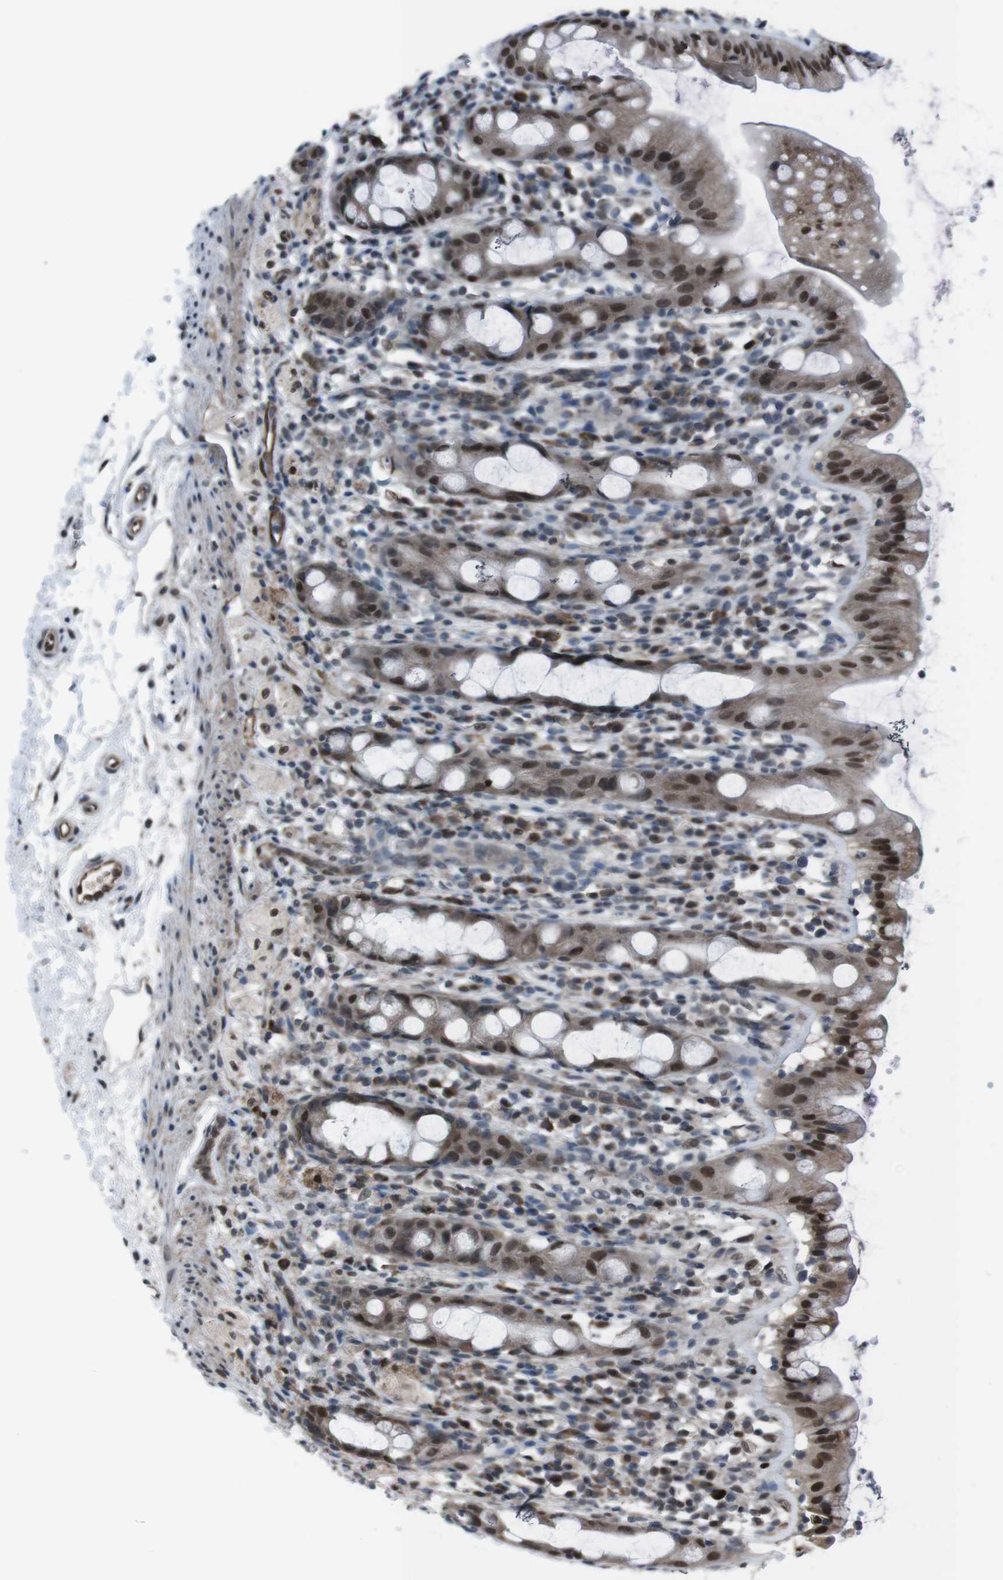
{"staining": {"intensity": "strong", "quantity": ">75%", "location": "cytoplasmic/membranous,nuclear"}, "tissue": "rectum", "cell_type": "Glandular cells", "image_type": "normal", "snomed": [{"axis": "morphology", "description": "Normal tissue, NOS"}, {"axis": "topography", "description": "Rectum"}], "caption": "Glandular cells demonstrate strong cytoplasmic/membranous,nuclear staining in about >75% of cells in benign rectum.", "gene": "SS18L1", "patient": {"sex": "male", "age": 44}}